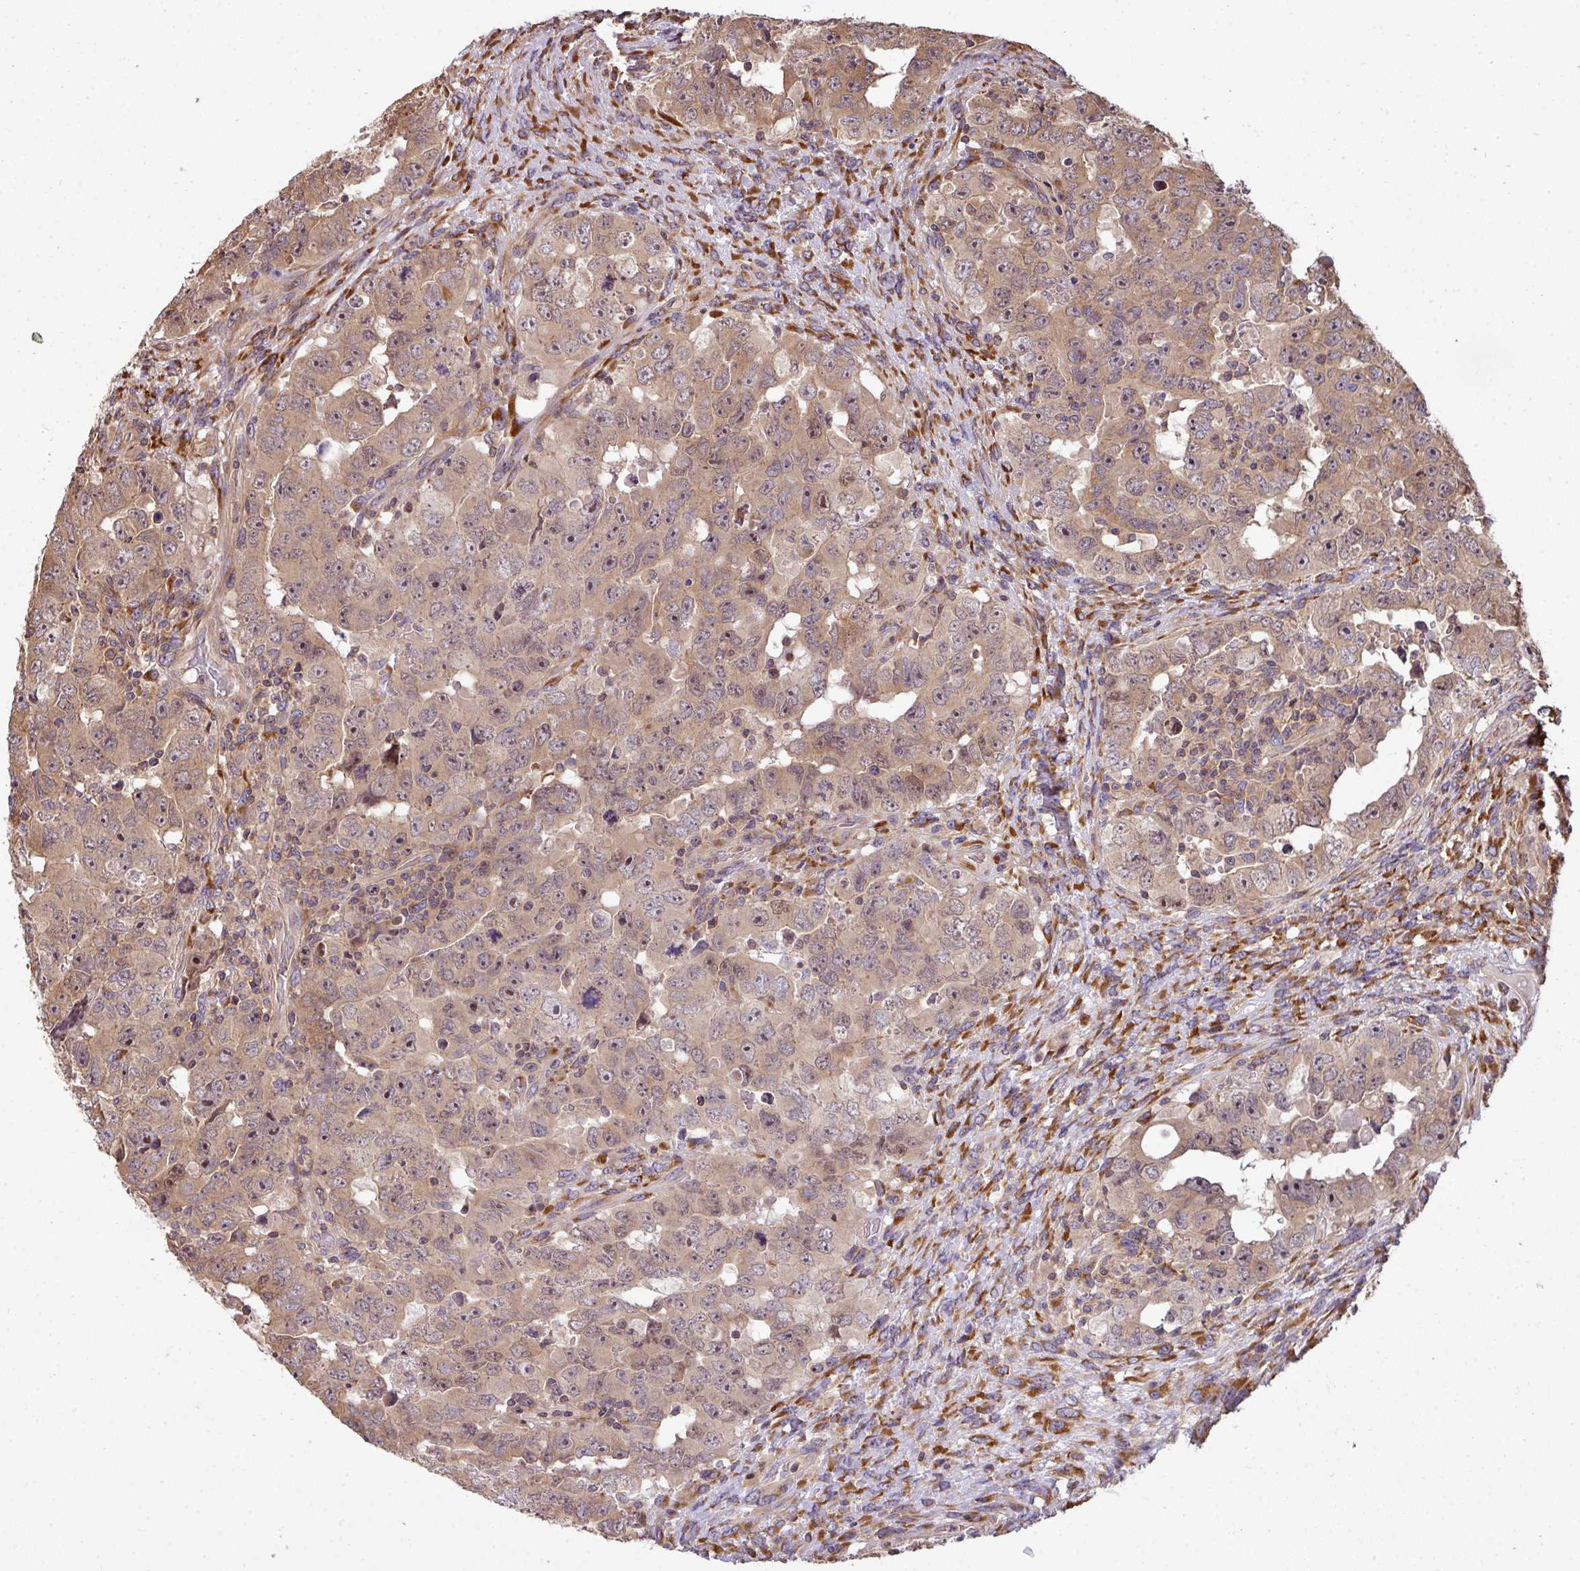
{"staining": {"intensity": "moderate", "quantity": ">75%", "location": "cytoplasmic/membranous,nuclear"}, "tissue": "testis cancer", "cell_type": "Tumor cells", "image_type": "cancer", "snomed": [{"axis": "morphology", "description": "Carcinoma, Embryonal, NOS"}, {"axis": "topography", "description": "Testis"}], "caption": "DAB immunohistochemical staining of human embryonal carcinoma (testis) reveals moderate cytoplasmic/membranous and nuclear protein positivity in approximately >75% of tumor cells.", "gene": "VENTX", "patient": {"sex": "male", "age": 24}}